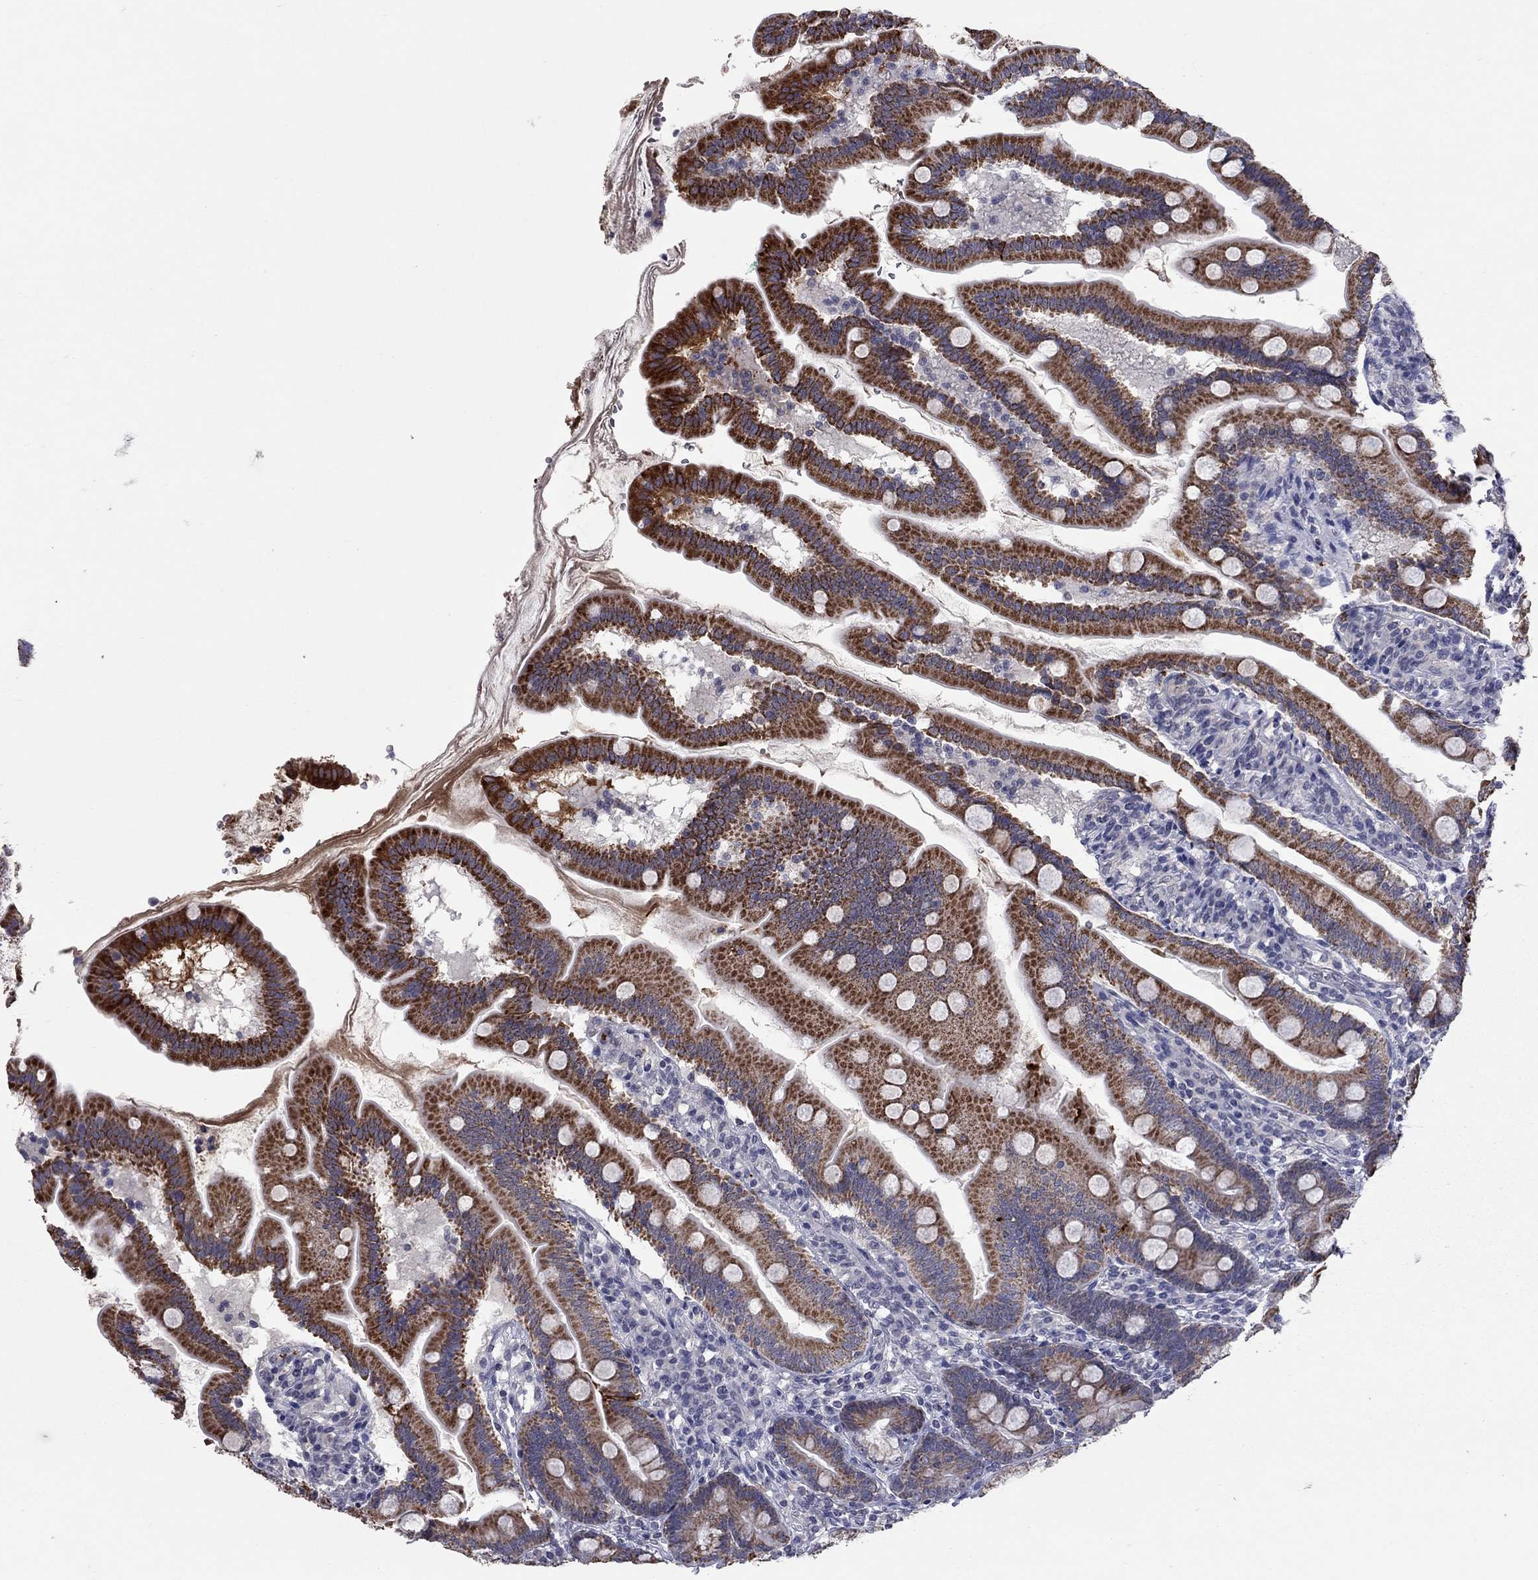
{"staining": {"intensity": "strong", "quantity": ">75%", "location": "cytoplasmic/membranous"}, "tissue": "duodenum", "cell_type": "Glandular cells", "image_type": "normal", "snomed": [{"axis": "morphology", "description": "Normal tissue, NOS"}, {"axis": "topography", "description": "Duodenum"}], "caption": "Glandular cells exhibit strong cytoplasmic/membranous expression in about >75% of cells in unremarkable duodenum.", "gene": "SHOC2", "patient": {"sex": "female", "age": 67}}